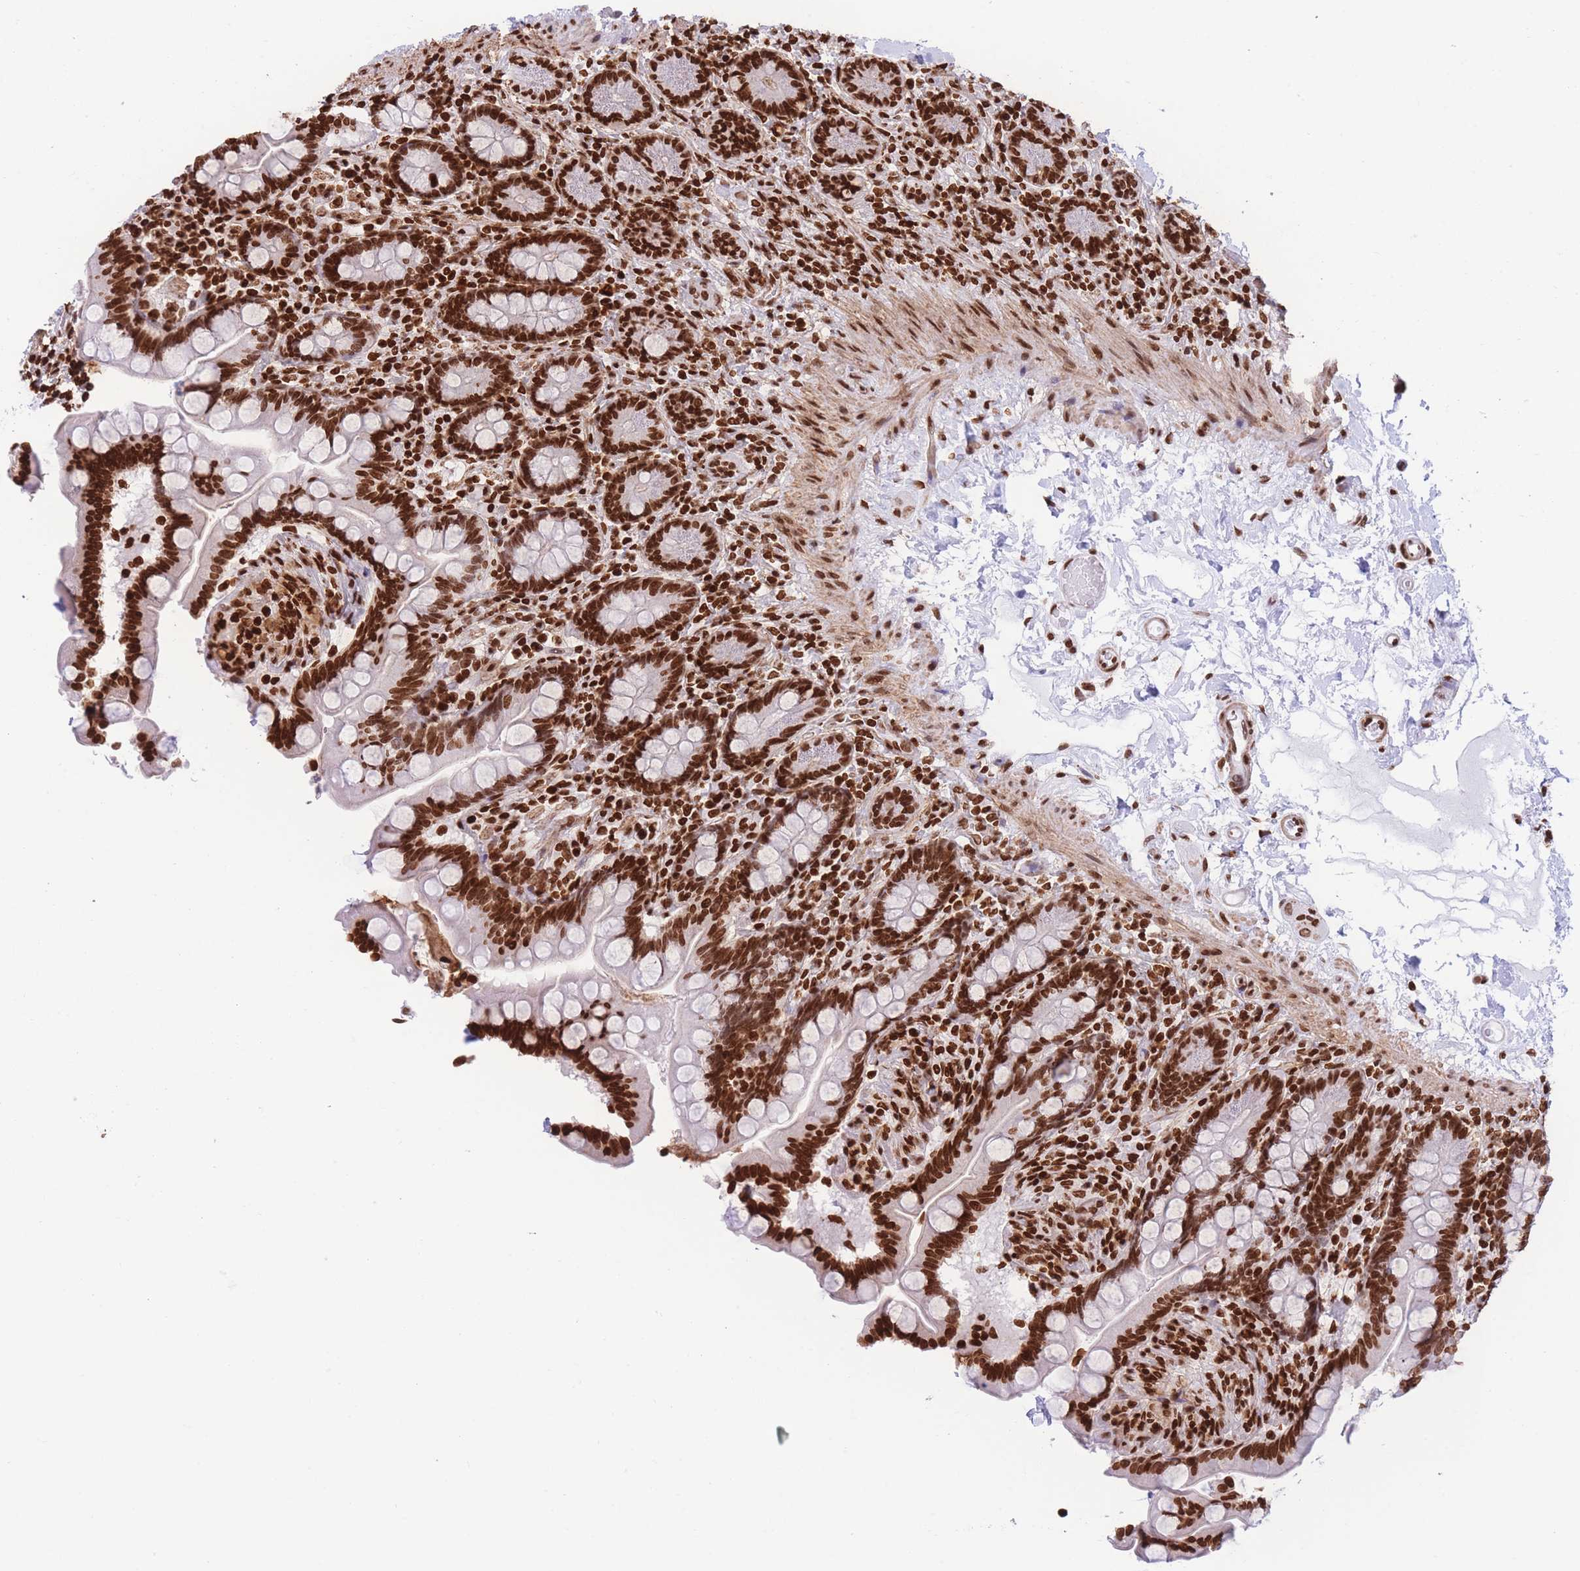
{"staining": {"intensity": "strong", "quantity": ">75%", "location": "nuclear"}, "tissue": "small intestine", "cell_type": "Glandular cells", "image_type": "normal", "snomed": [{"axis": "morphology", "description": "Normal tissue, NOS"}, {"axis": "topography", "description": "Small intestine"}], "caption": "Immunohistochemistry (IHC) micrograph of benign human small intestine stained for a protein (brown), which exhibits high levels of strong nuclear expression in approximately >75% of glandular cells.", "gene": "H2BC10", "patient": {"sex": "female", "age": 64}}